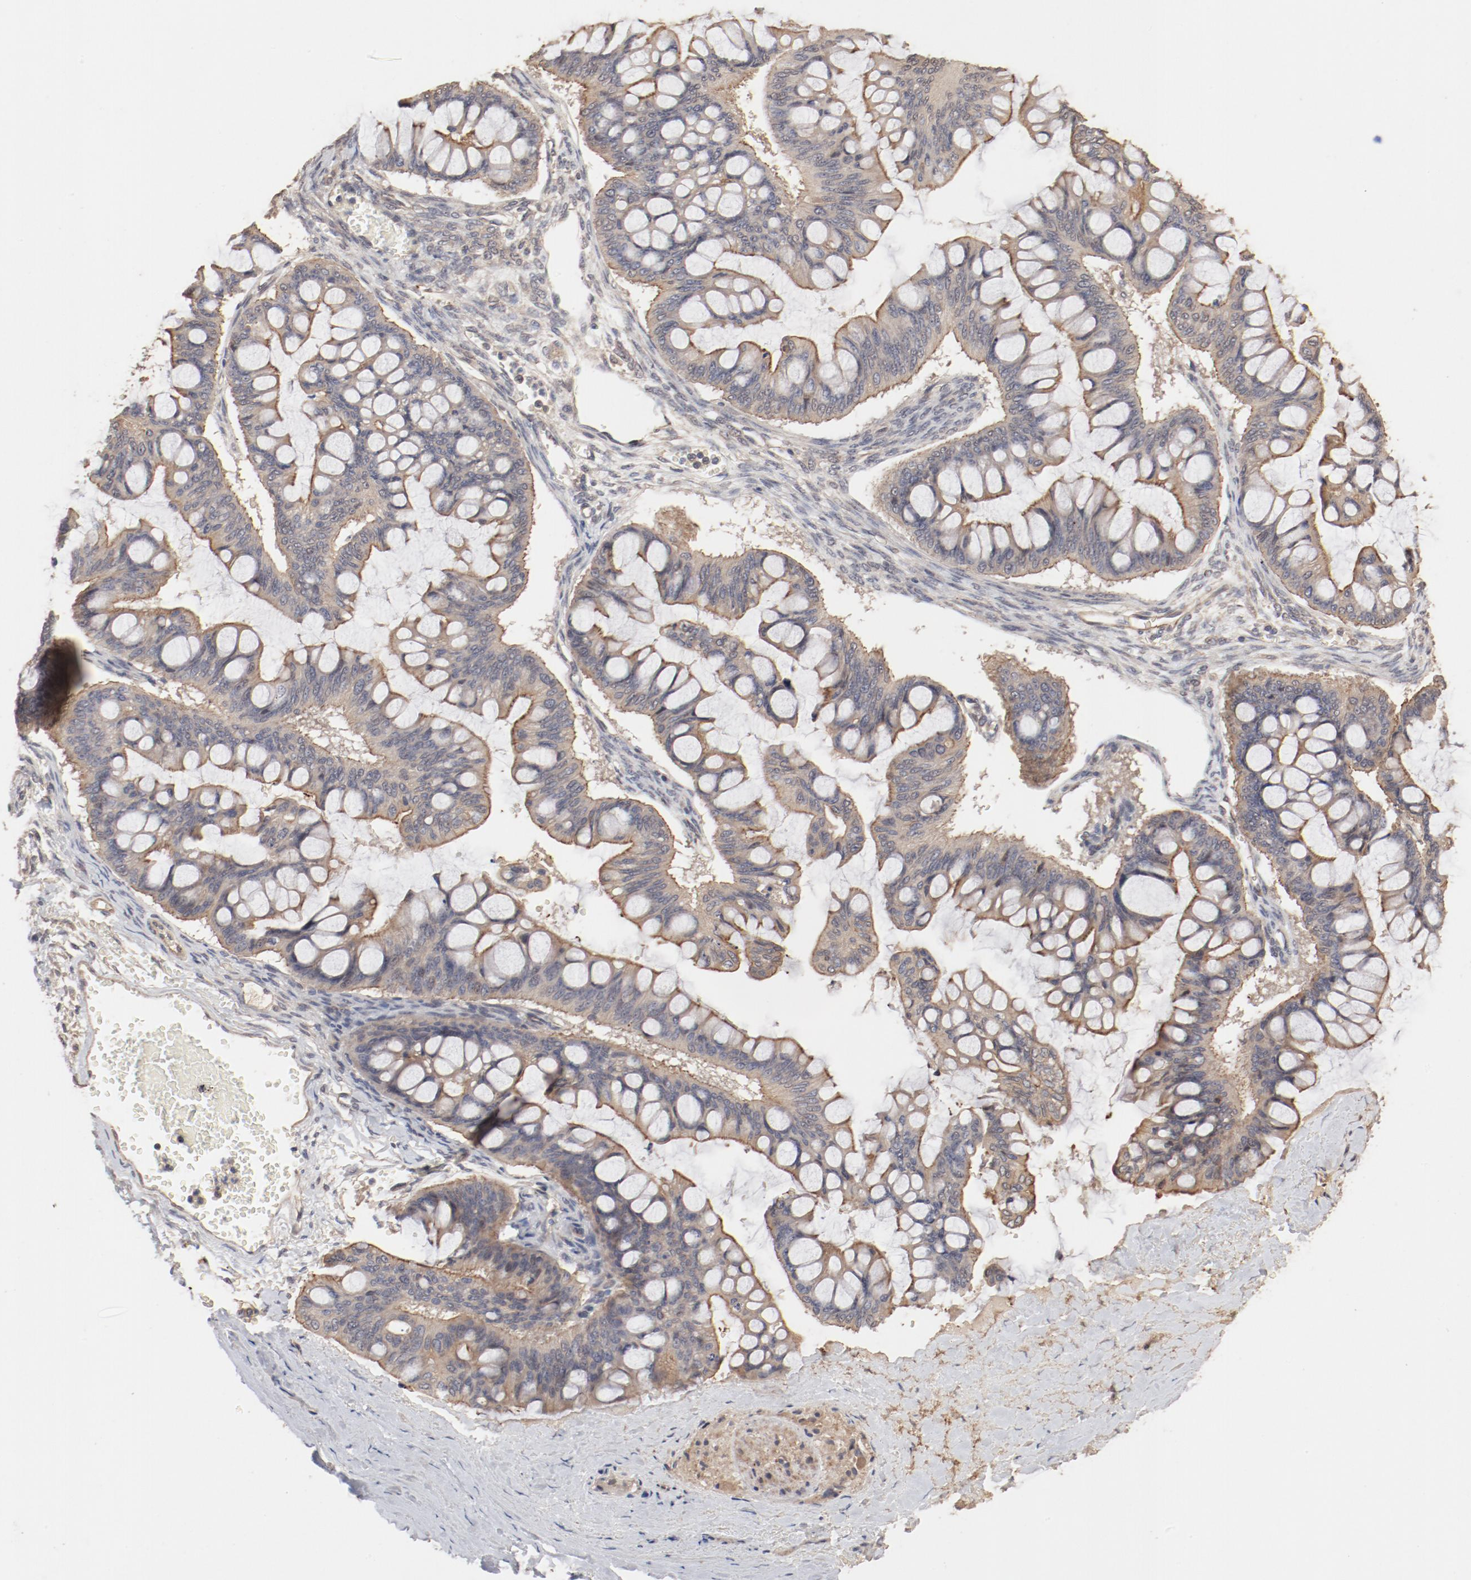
{"staining": {"intensity": "moderate", "quantity": ">75%", "location": "cytoplasmic/membranous"}, "tissue": "ovarian cancer", "cell_type": "Tumor cells", "image_type": "cancer", "snomed": [{"axis": "morphology", "description": "Cystadenocarcinoma, mucinous, NOS"}, {"axis": "topography", "description": "Ovary"}], "caption": "Protein expression by immunohistochemistry (IHC) displays moderate cytoplasmic/membranous positivity in about >75% of tumor cells in ovarian mucinous cystadenocarcinoma. The staining was performed using DAB (3,3'-diaminobenzidine) to visualize the protein expression in brown, while the nuclei were stained in blue with hematoxylin (Magnification: 20x).", "gene": "IL3RA", "patient": {"sex": "female", "age": 73}}